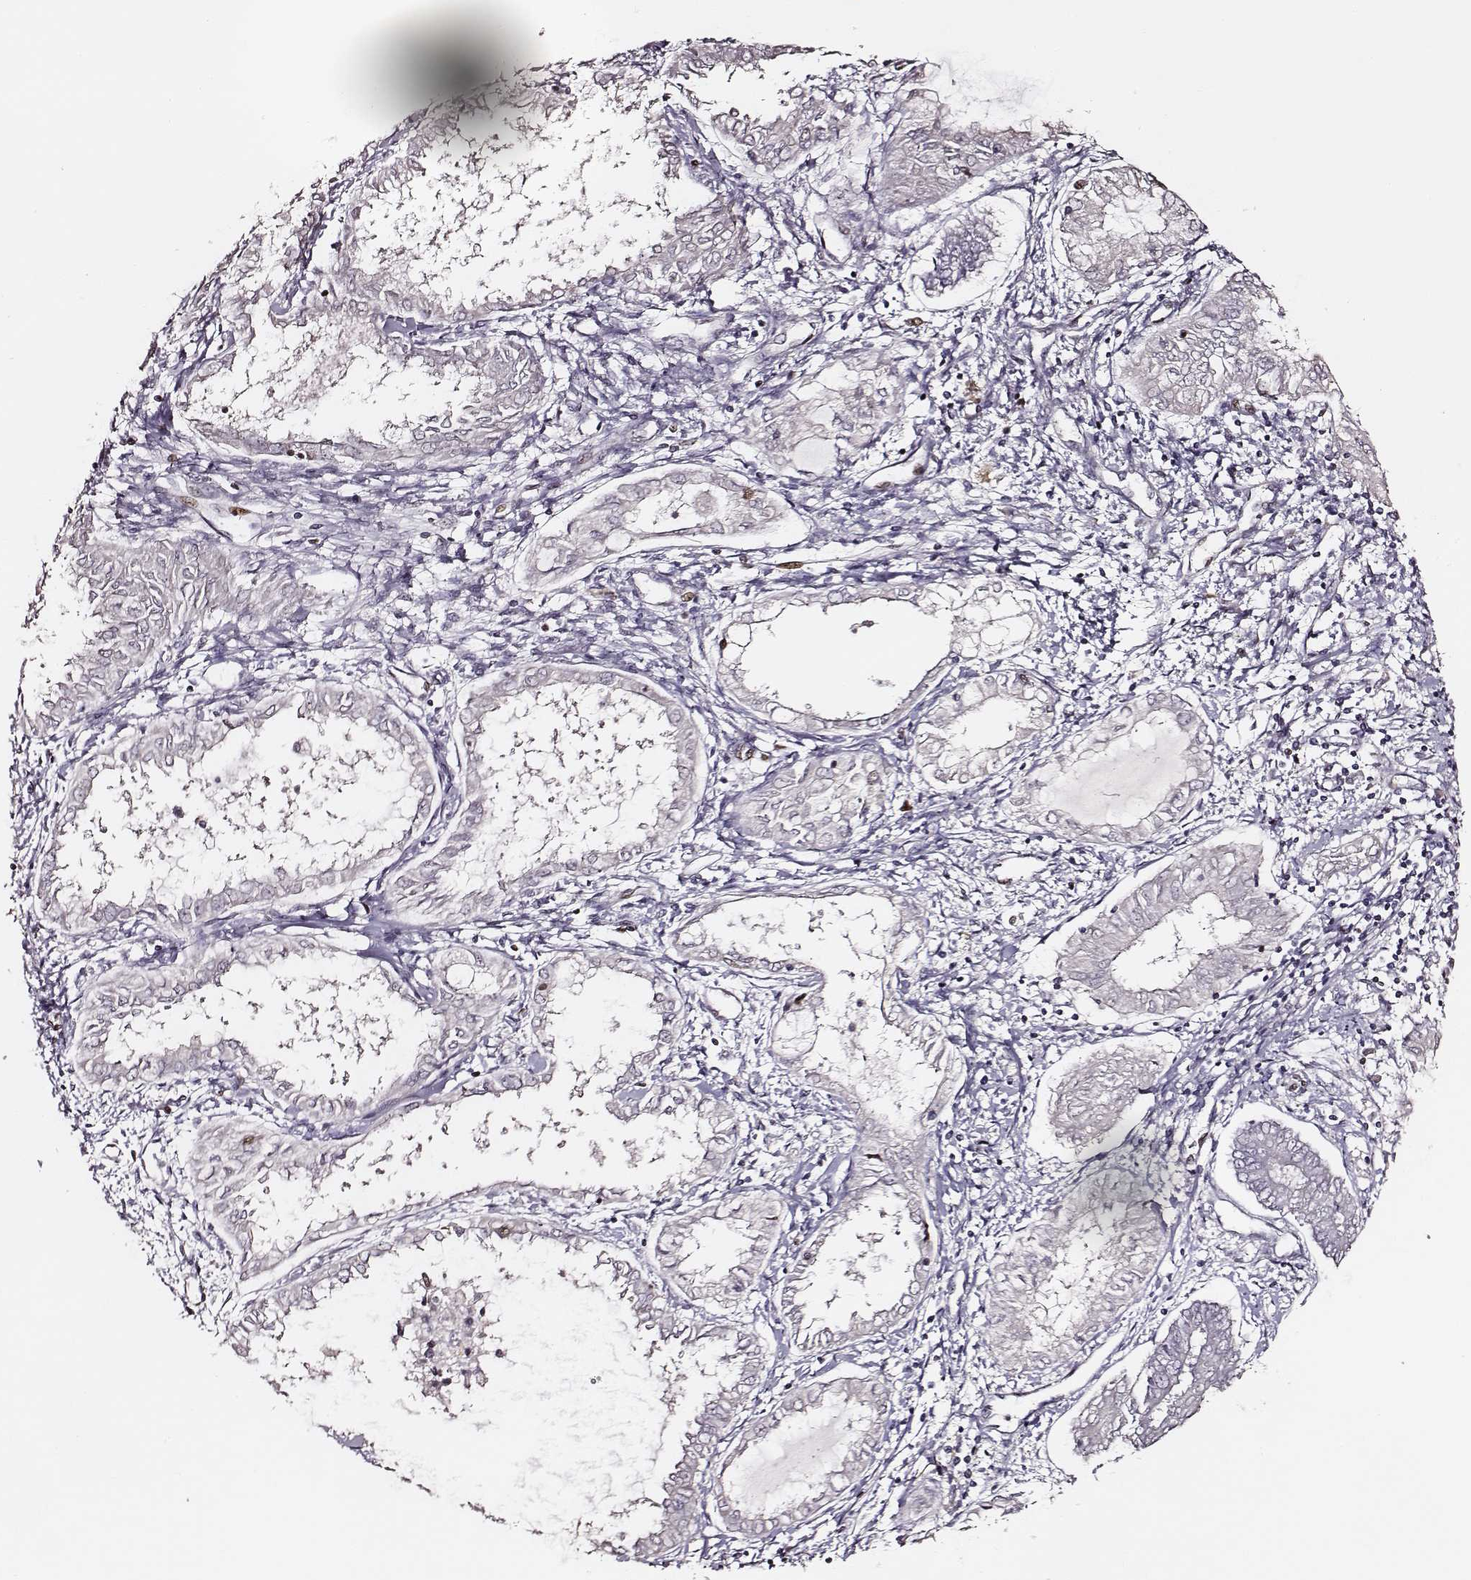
{"staining": {"intensity": "negative", "quantity": "none", "location": "none"}, "tissue": "endometrial cancer", "cell_type": "Tumor cells", "image_type": "cancer", "snomed": [{"axis": "morphology", "description": "Adenocarcinoma, NOS"}, {"axis": "topography", "description": "Endometrium"}], "caption": "Tumor cells are negative for brown protein staining in endometrial cancer. The staining was performed using DAB (3,3'-diaminobenzidine) to visualize the protein expression in brown, while the nuclei were stained in blue with hematoxylin (Magnification: 20x).", "gene": "PPARA", "patient": {"sex": "female", "age": 68}}